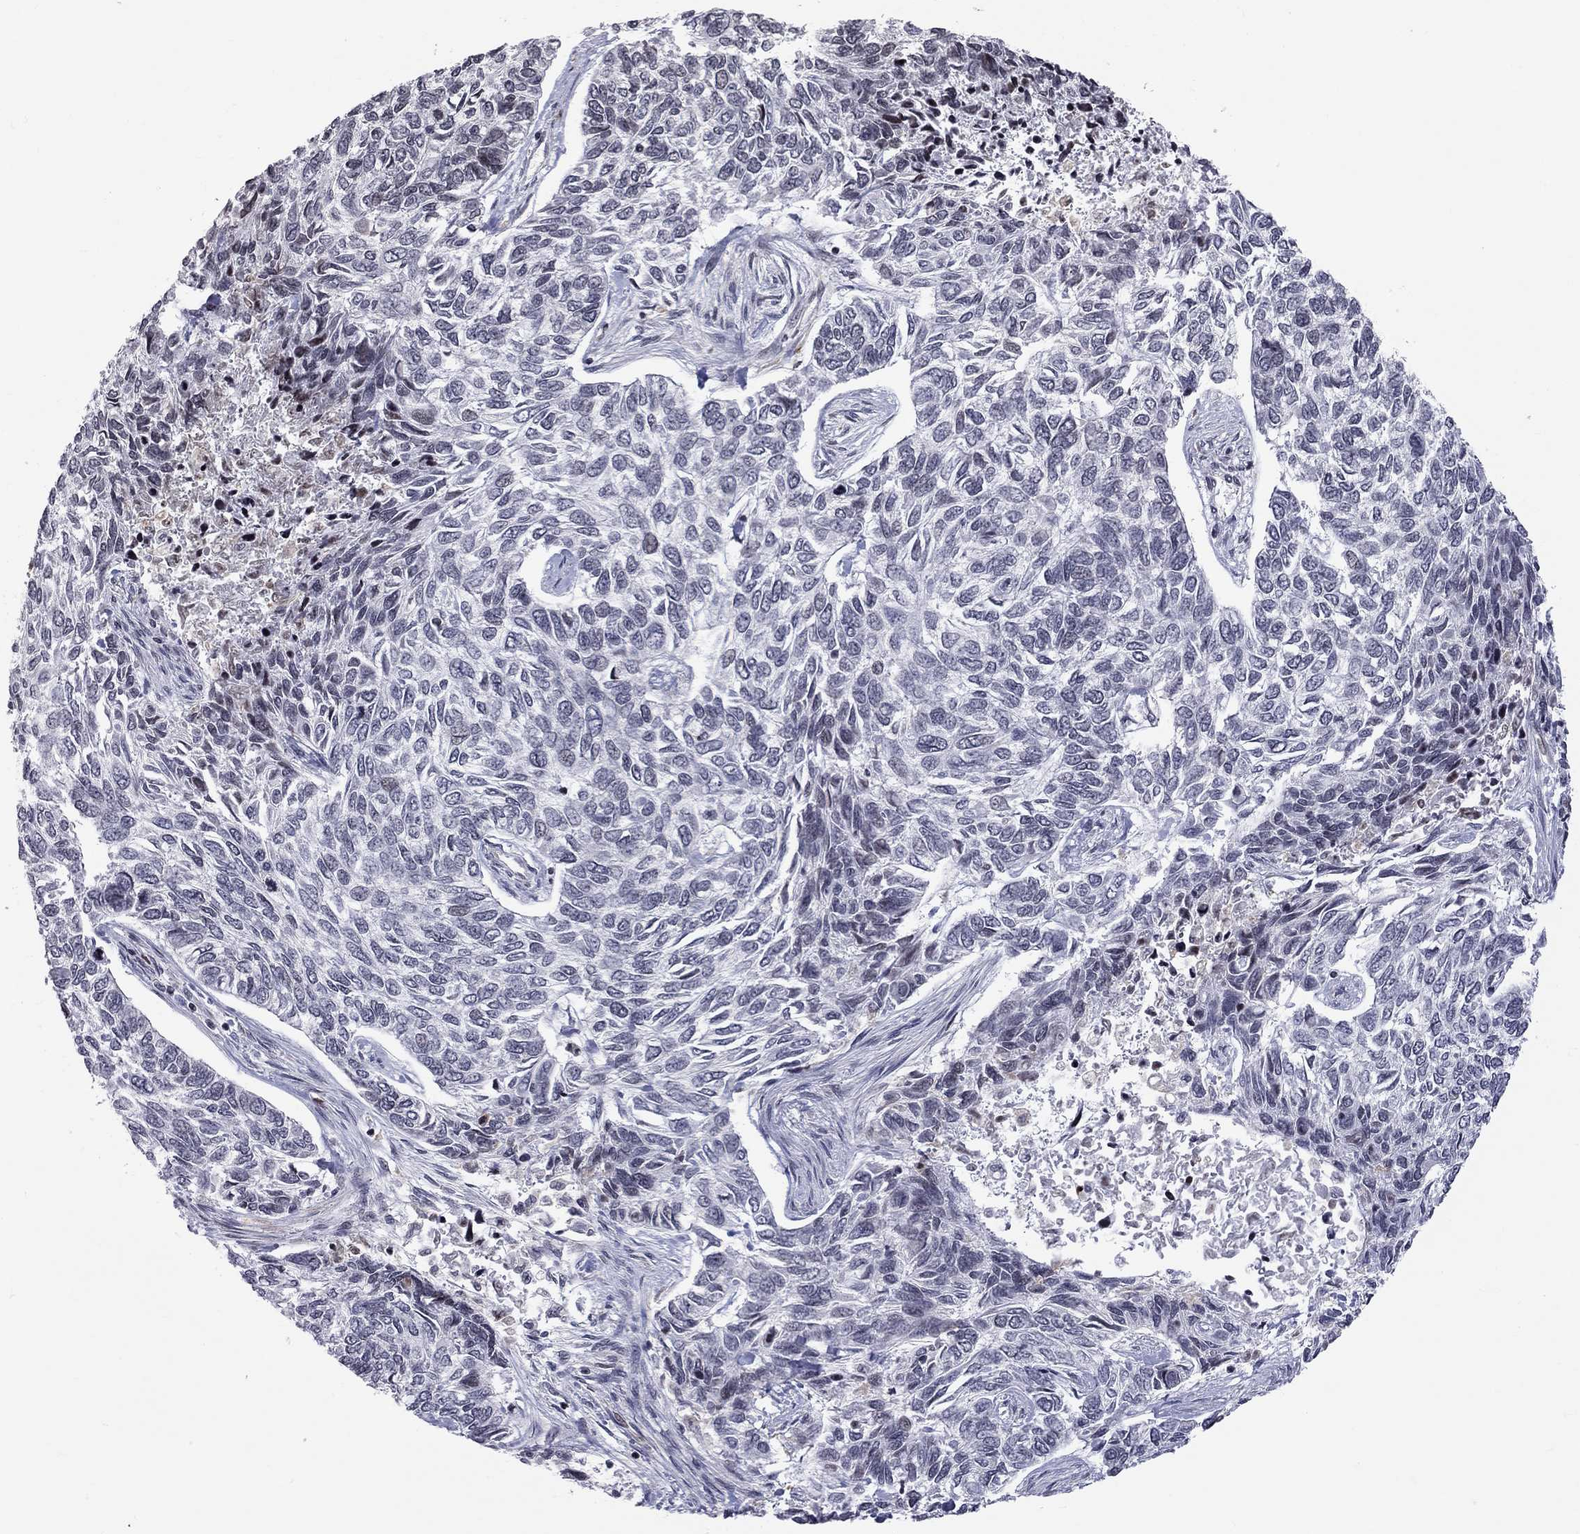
{"staining": {"intensity": "negative", "quantity": "none", "location": "none"}, "tissue": "skin cancer", "cell_type": "Tumor cells", "image_type": "cancer", "snomed": [{"axis": "morphology", "description": "Basal cell carcinoma"}, {"axis": "topography", "description": "Skin"}], "caption": "Image shows no significant protein staining in tumor cells of skin cancer. The staining was performed using DAB to visualize the protein expression in brown, while the nuclei were stained in blue with hematoxylin (Magnification: 20x).", "gene": "MTNR1B", "patient": {"sex": "female", "age": 65}}